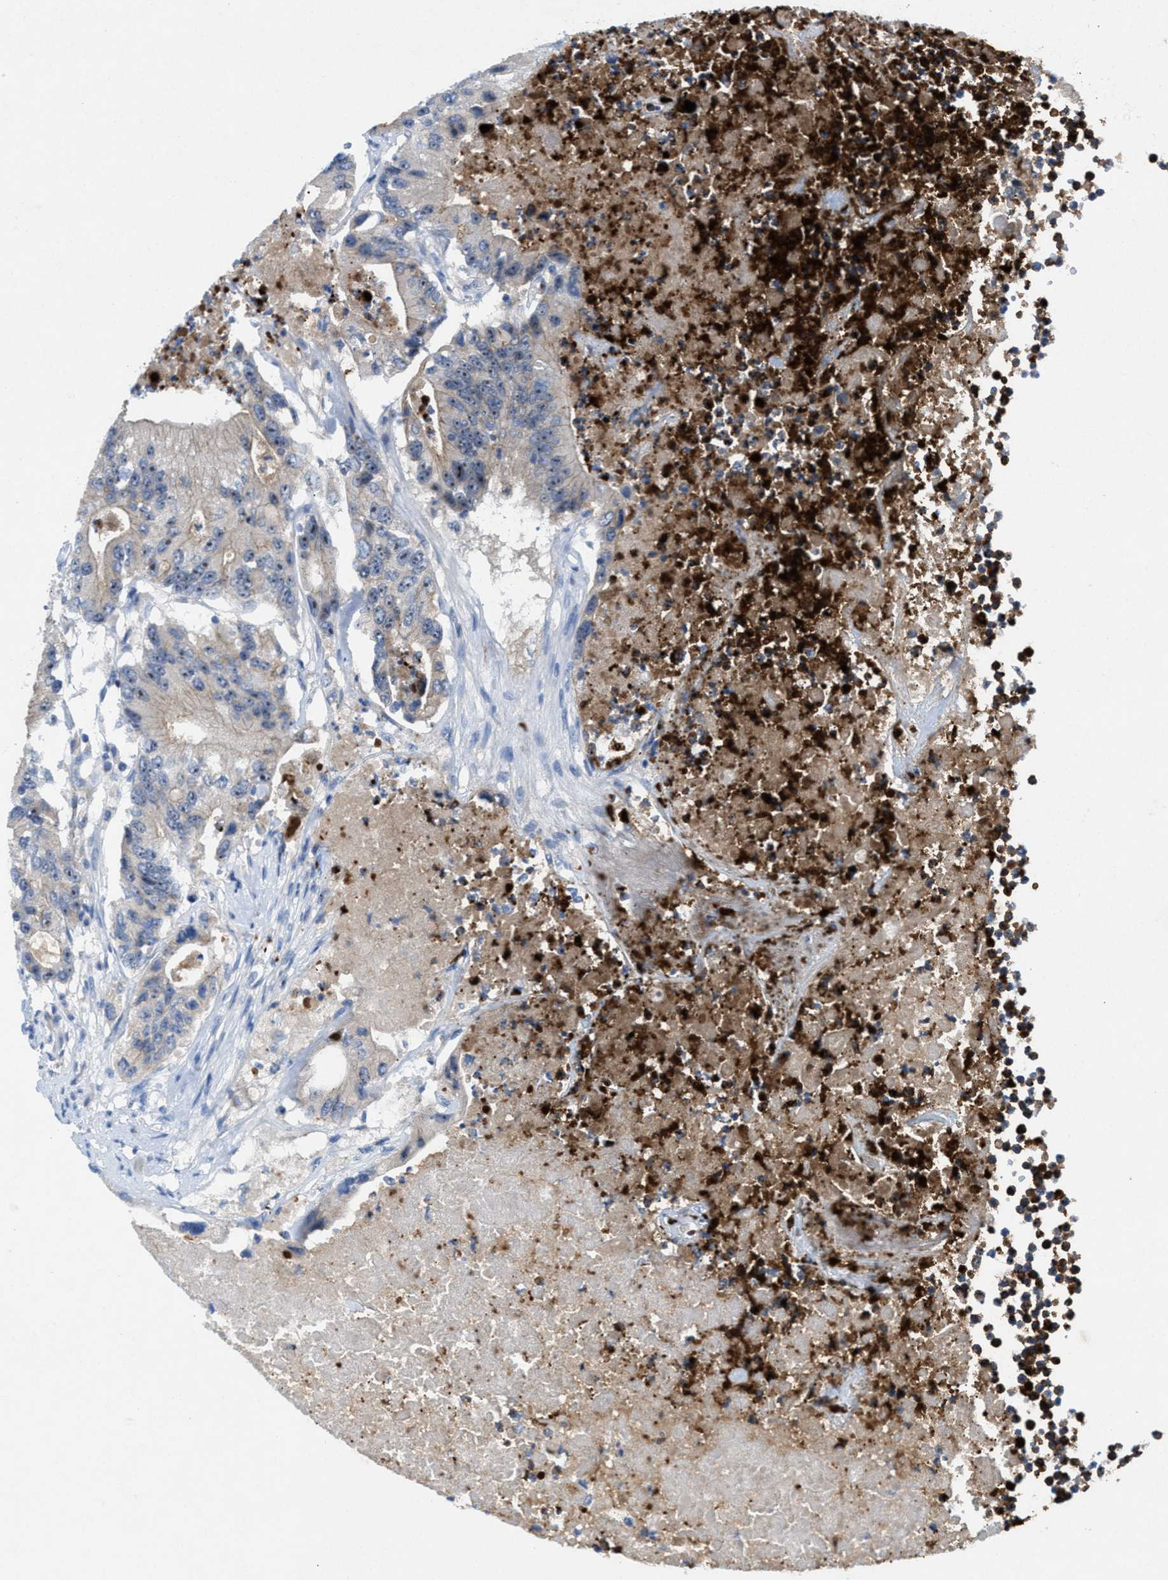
{"staining": {"intensity": "weak", "quantity": "<25%", "location": "cytoplasmic/membranous"}, "tissue": "colorectal cancer", "cell_type": "Tumor cells", "image_type": "cancer", "snomed": [{"axis": "morphology", "description": "Adenocarcinoma, NOS"}, {"axis": "topography", "description": "Colon"}], "caption": "Human colorectal cancer stained for a protein using IHC reveals no positivity in tumor cells.", "gene": "CMTM1", "patient": {"sex": "female", "age": 77}}